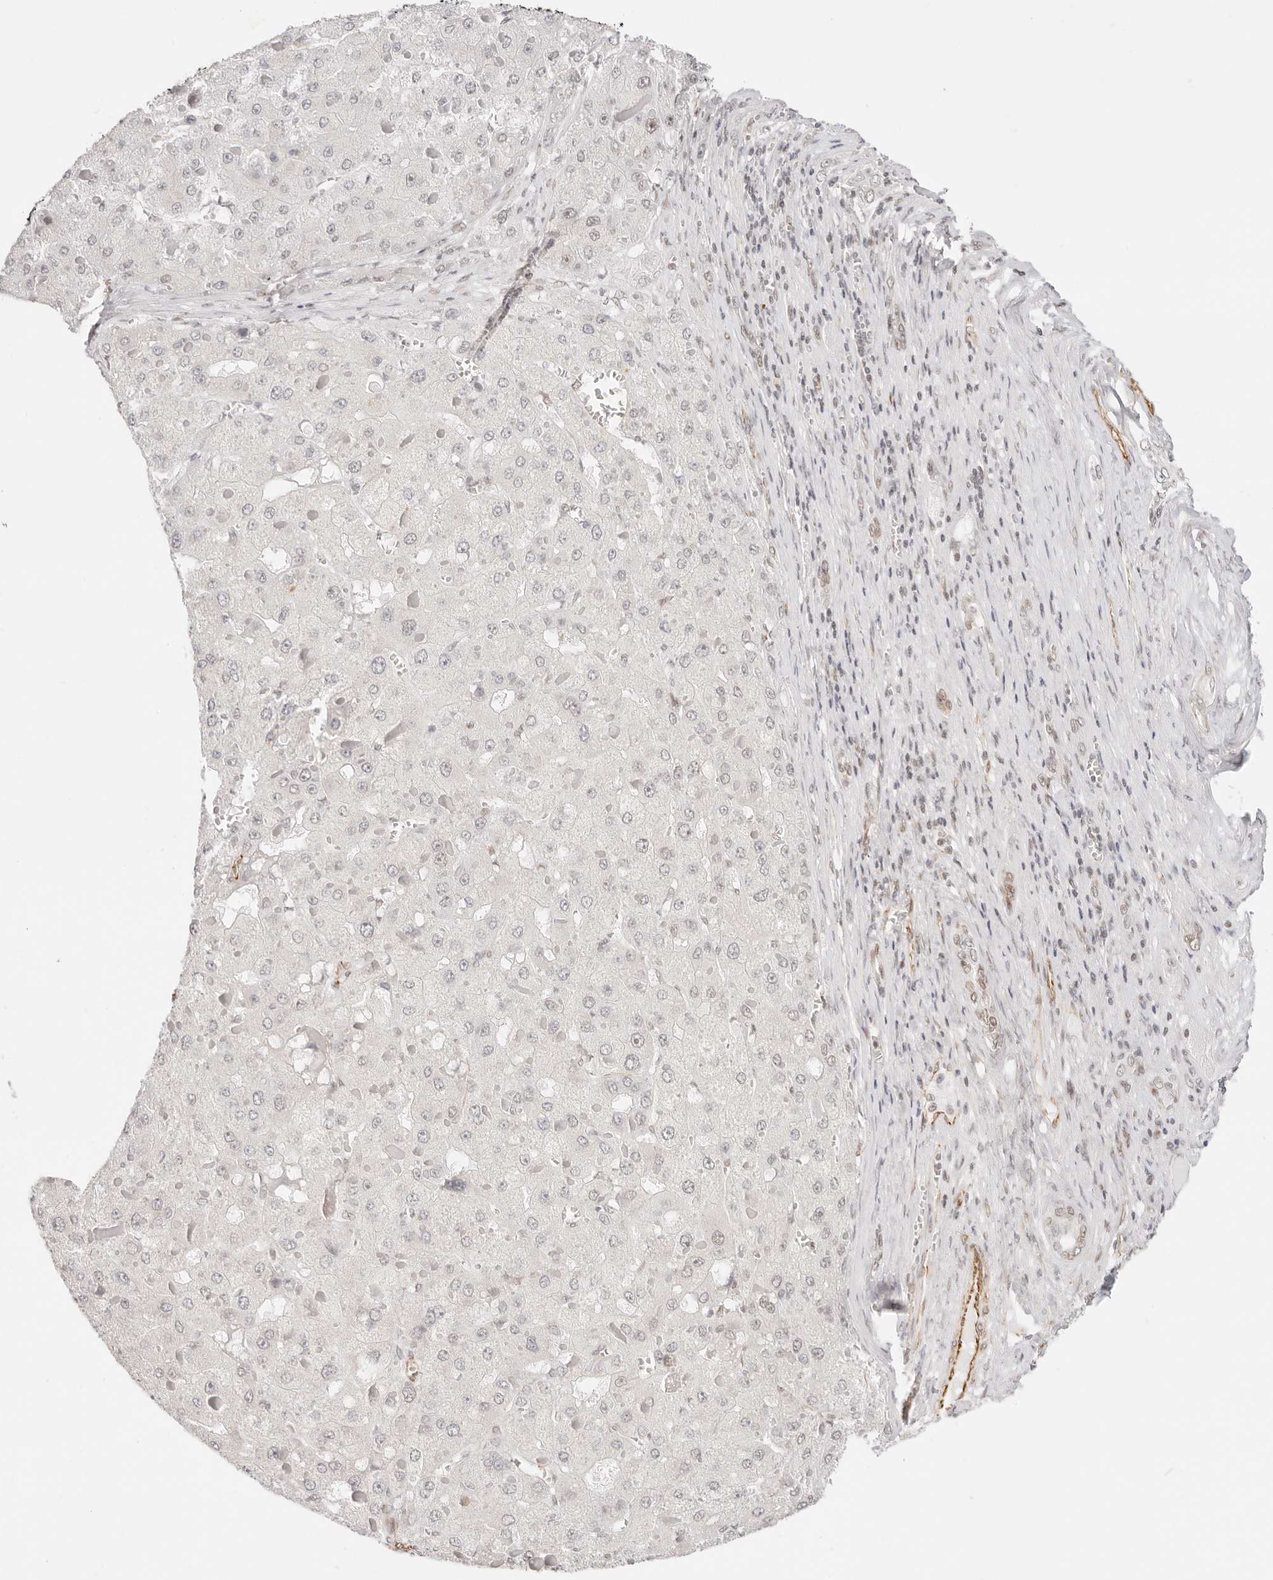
{"staining": {"intensity": "negative", "quantity": "none", "location": "none"}, "tissue": "liver cancer", "cell_type": "Tumor cells", "image_type": "cancer", "snomed": [{"axis": "morphology", "description": "Carcinoma, Hepatocellular, NOS"}, {"axis": "topography", "description": "Liver"}], "caption": "Hepatocellular carcinoma (liver) was stained to show a protein in brown. There is no significant staining in tumor cells.", "gene": "ZC3H11A", "patient": {"sex": "female", "age": 73}}